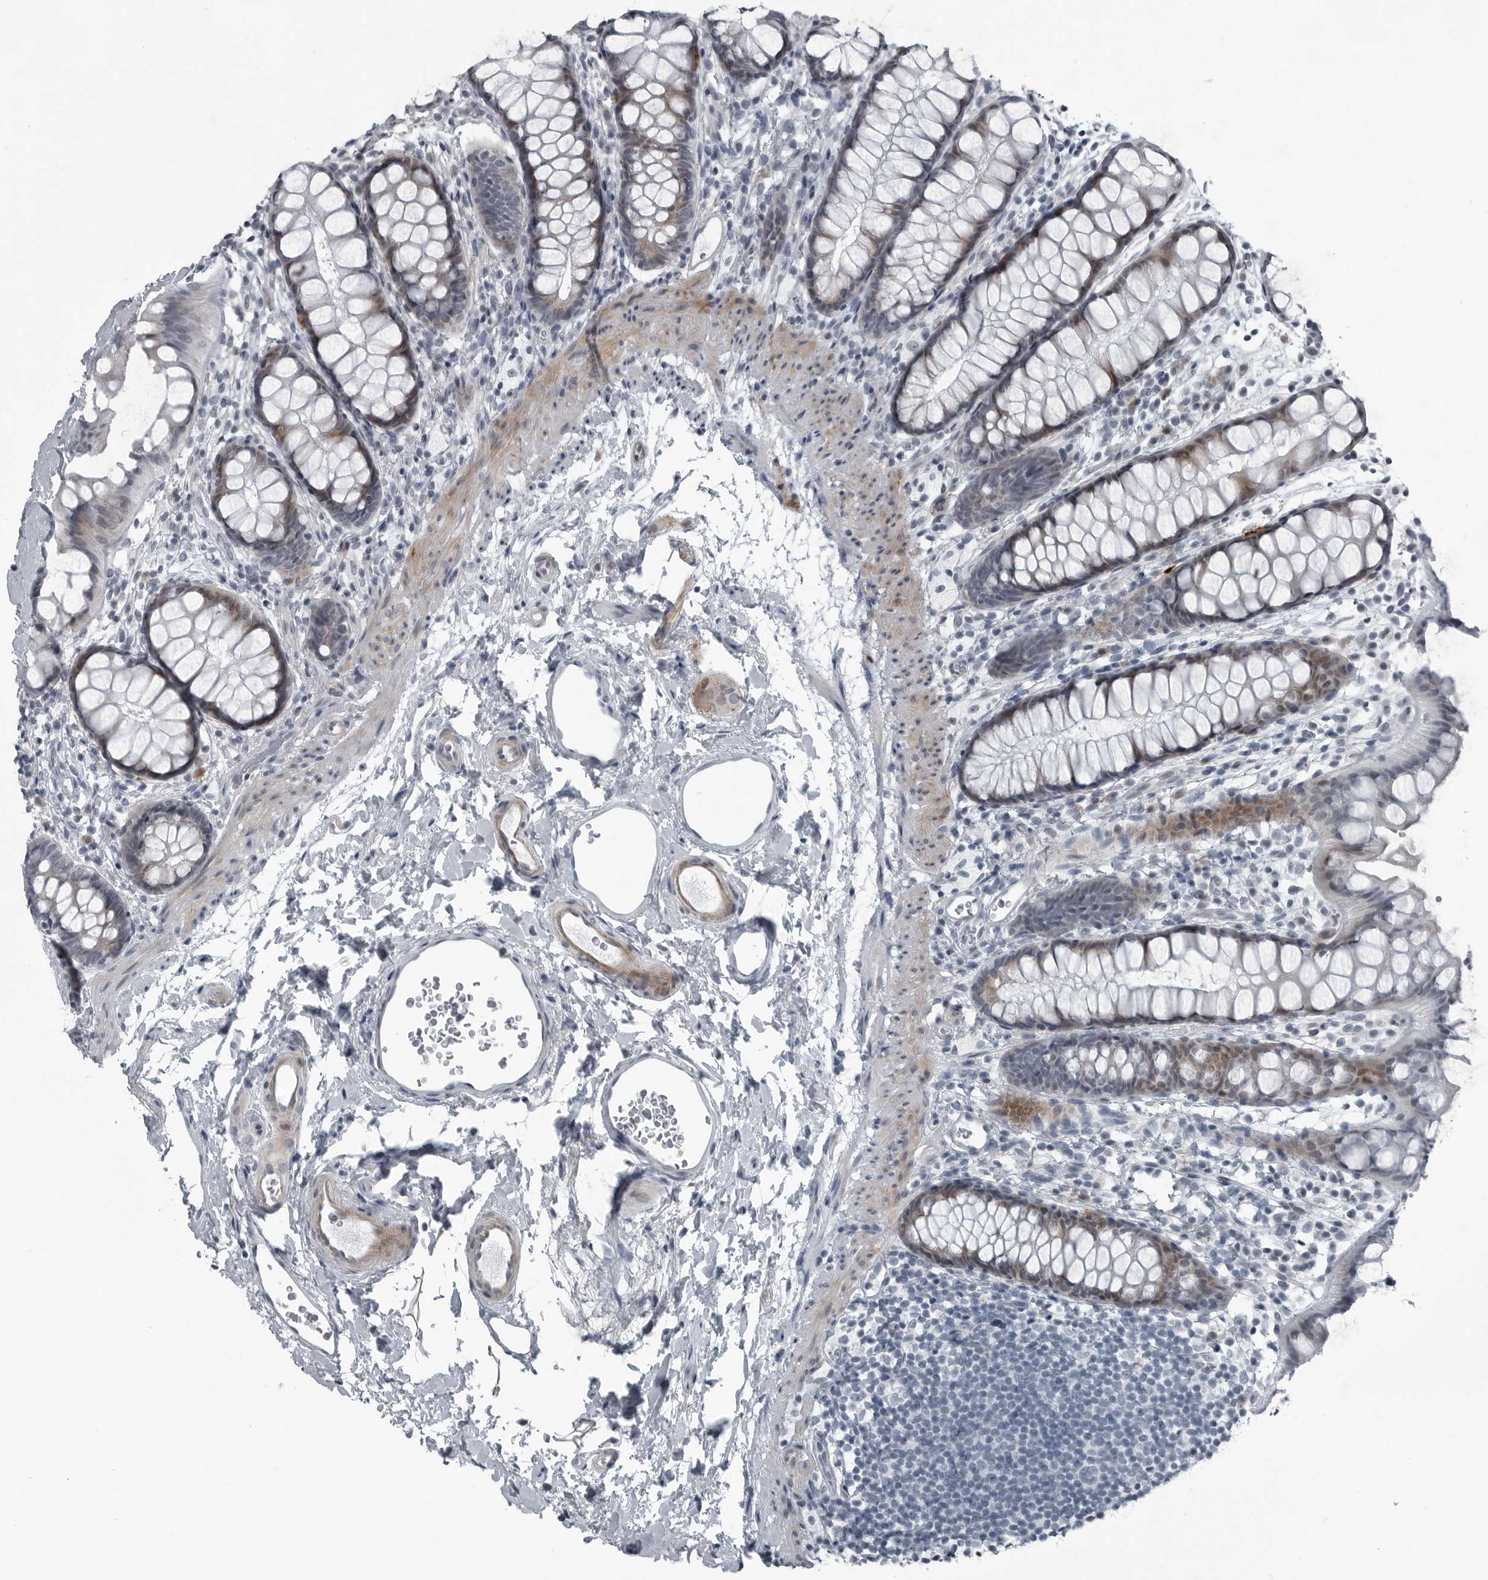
{"staining": {"intensity": "moderate", "quantity": "25%-75%", "location": "cytoplasmic/membranous"}, "tissue": "rectum", "cell_type": "Glandular cells", "image_type": "normal", "snomed": [{"axis": "morphology", "description": "Normal tissue, NOS"}, {"axis": "topography", "description": "Rectum"}], "caption": "Glandular cells reveal moderate cytoplasmic/membranous expression in approximately 25%-75% of cells in benign rectum. Immunohistochemistry (ihc) stains the protein in brown and the nuclei are stained blue.", "gene": "DNAAF11", "patient": {"sex": "female", "age": 65}}